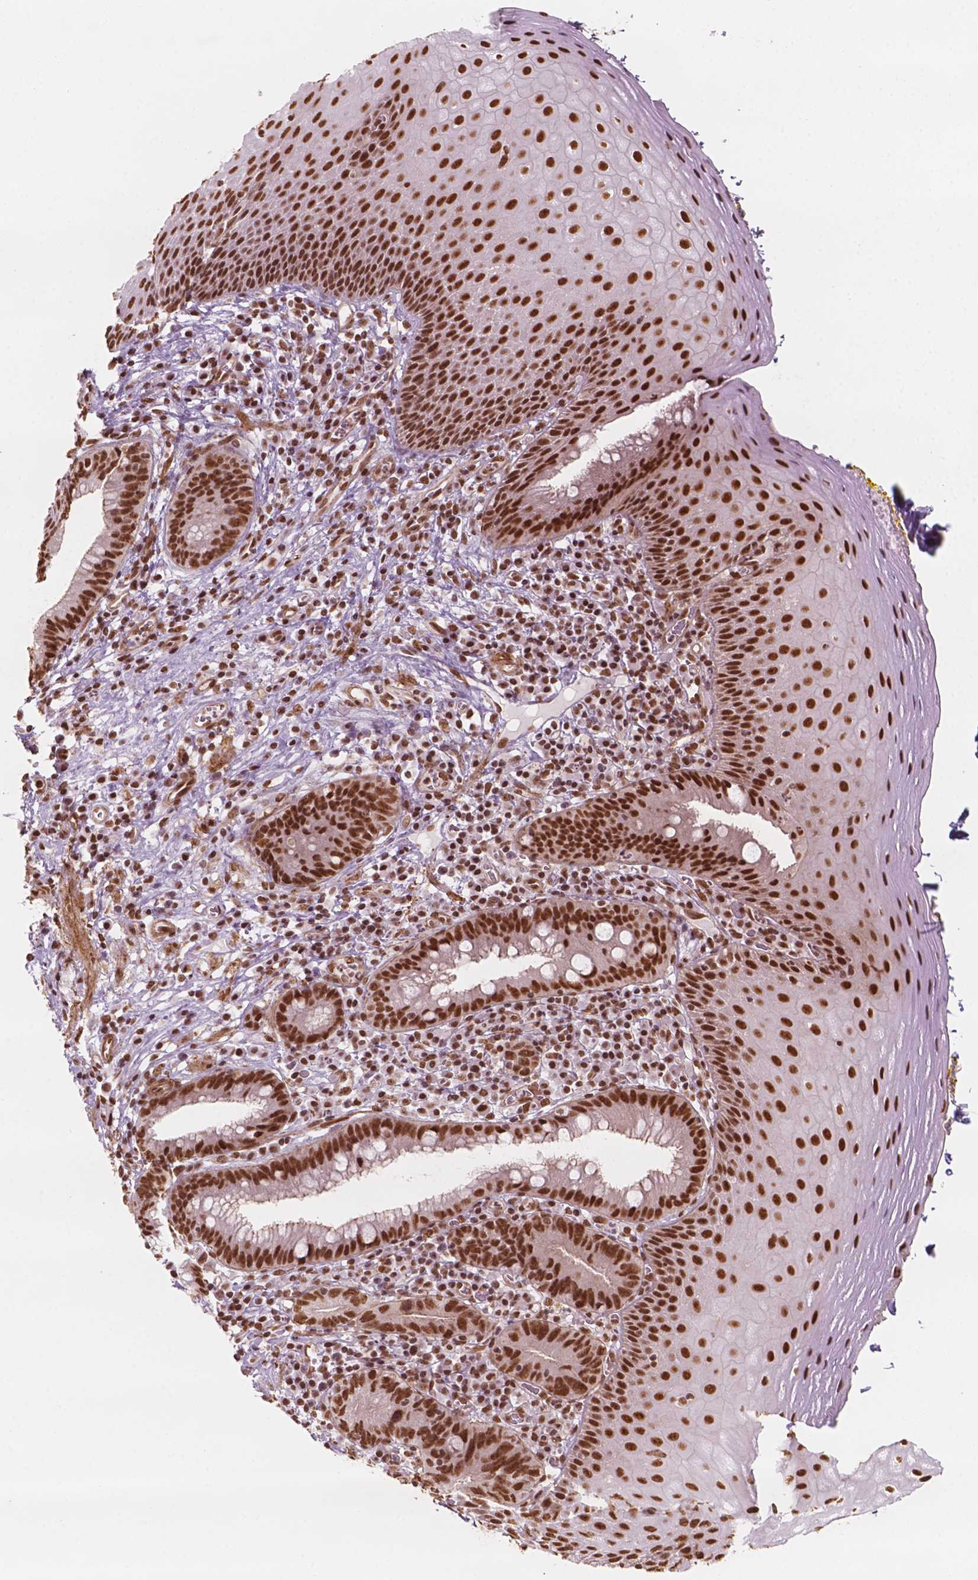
{"staining": {"intensity": "strong", "quantity": ">75%", "location": "nuclear"}, "tissue": "esophagus", "cell_type": "Squamous epithelial cells", "image_type": "normal", "snomed": [{"axis": "morphology", "description": "Normal tissue, NOS"}, {"axis": "topography", "description": "Esophagus"}], "caption": "Squamous epithelial cells display high levels of strong nuclear staining in approximately >75% of cells in normal esophagus. The staining was performed using DAB, with brown indicating positive protein expression. Nuclei are stained blue with hematoxylin.", "gene": "GTF3C5", "patient": {"sex": "female", "age": 68}}